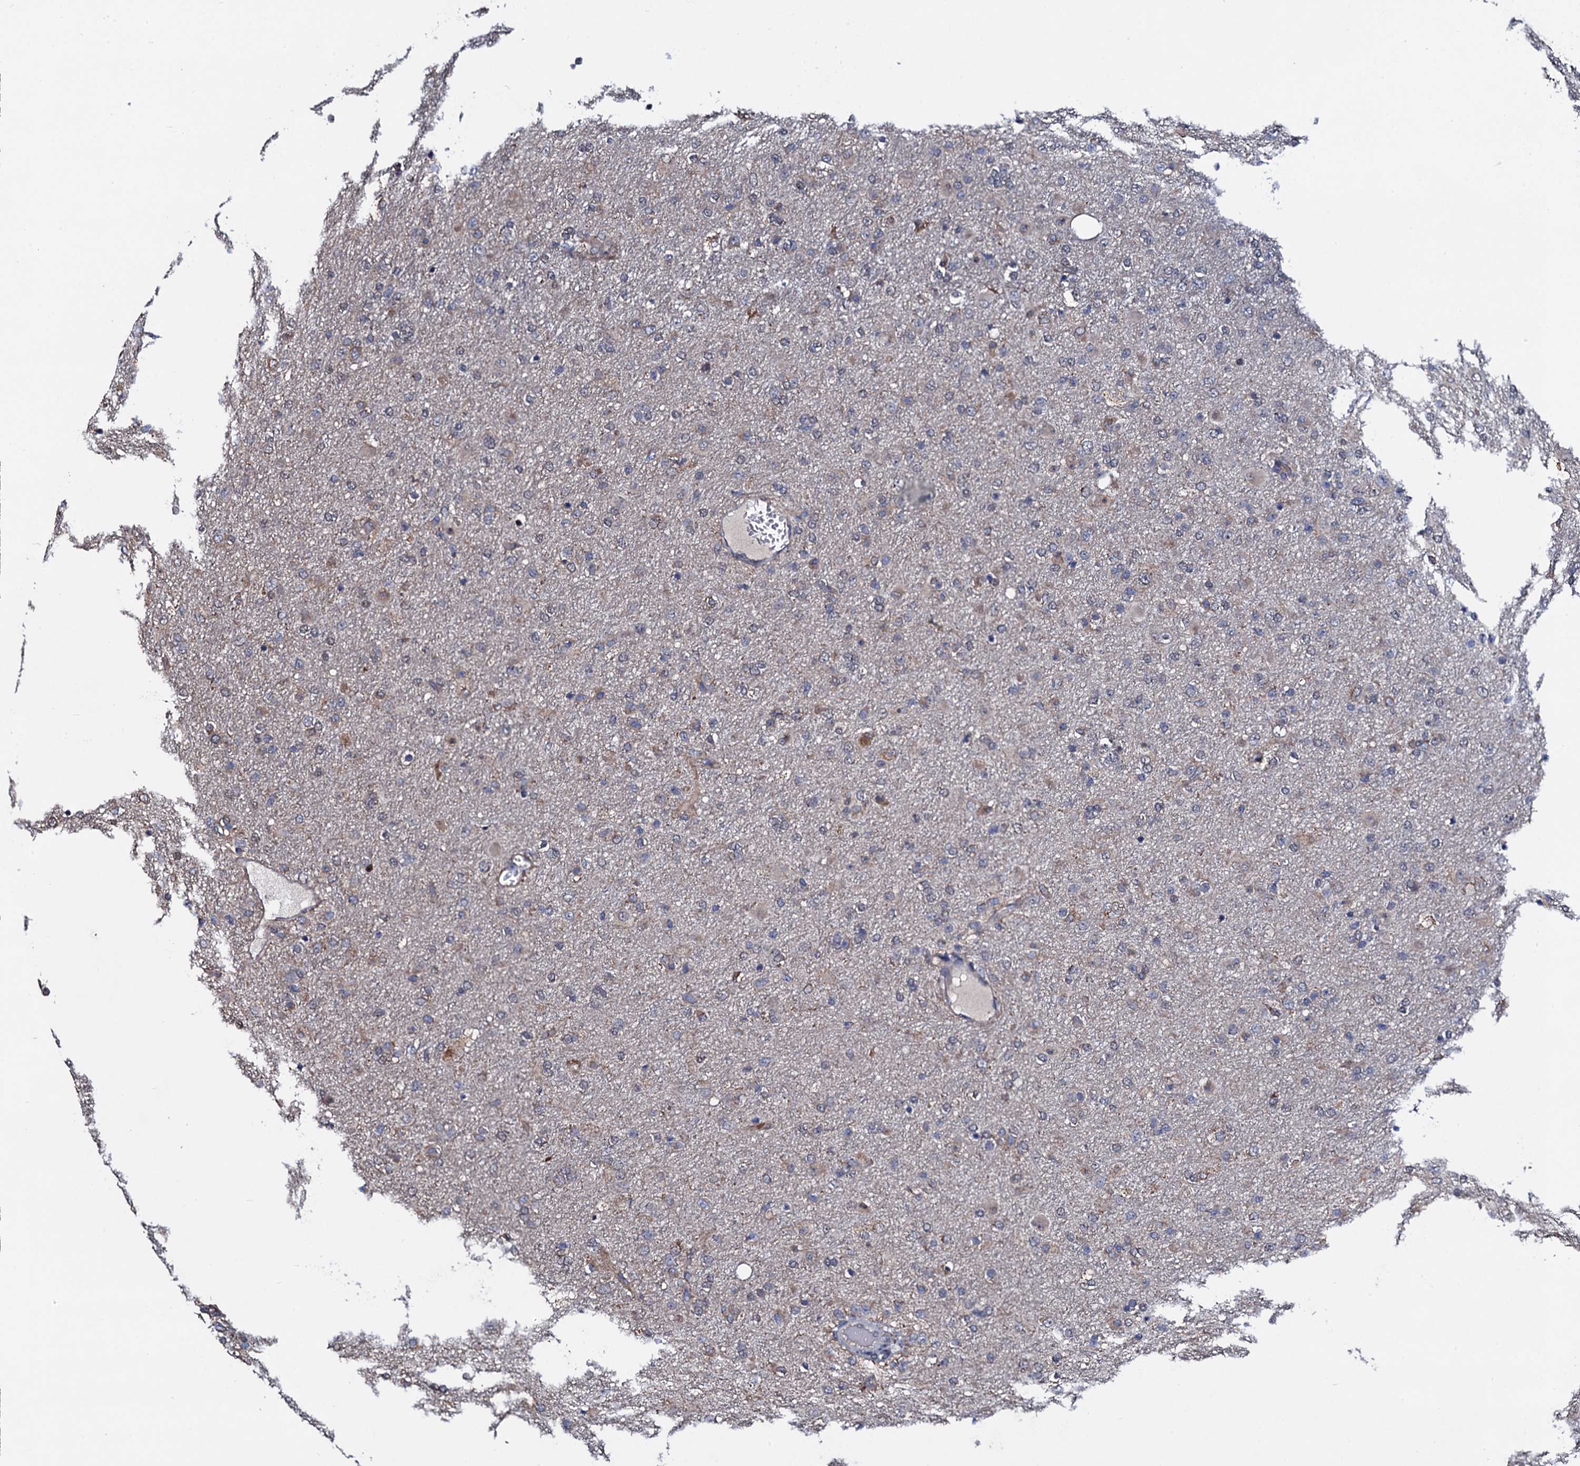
{"staining": {"intensity": "weak", "quantity": "<25%", "location": "cytoplasmic/membranous"}, "tissue": "glioma", "cell_type": "Tumor cells", "image_type": "cancer", "snomed": [{"axis": "morphology", "description": "Glioma, malignant, Low grade"}, {"axis": "topography", "description": "Brain"}], "caption": "This is an immunohistochemistry (IHC) photomicrograph of glioma. There is no staining in tumor cells.", "gene": "PTCD3", "patient": {"sex": "male", "age": 65}}